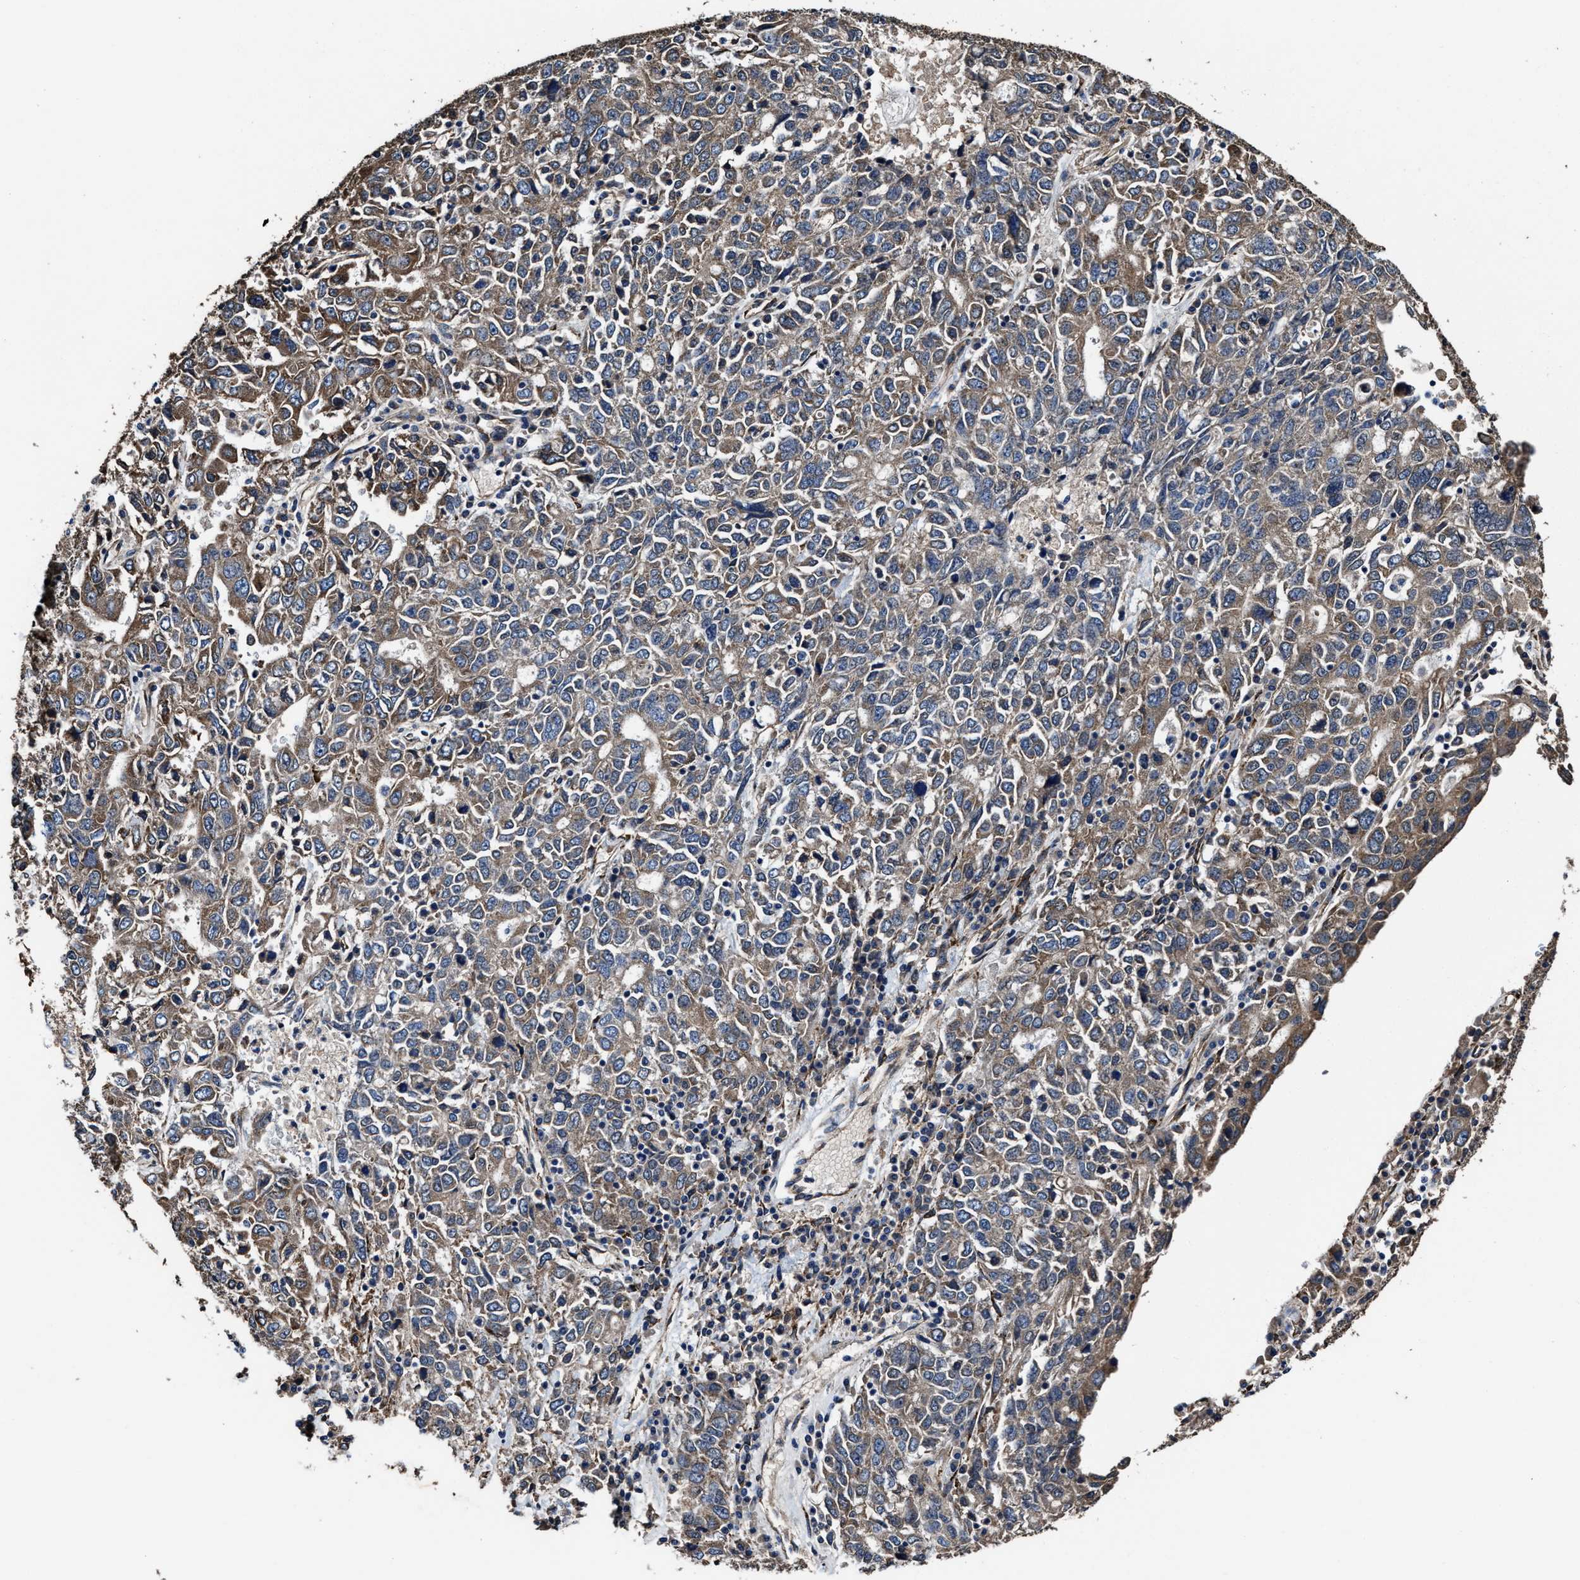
{"staining": {"intensity": "moderate", "quantity": ">75%", "location": "cytoplasmic/membranous"}, "tissue": "ovarian cancer", "cell_type": "Tumor cells", "image_type": "cancer", "snomed": [{"axis": "morphology", "description": "Carcinoma, endometroid"}, {"axis": "topography", "description": "Ovary"}], "caption": "The histopathology image exhibits immunohistochemical staining of ovarian cancer. There is moderate cytoplasmic/membranous expression is seen in about >75% of tumor cells. The protein of interest is stained brown, and the nuclei are stained in blue (DAB IHC with brightfield microscopy, high magnification).", "gene": "IDNK", "patient": {"sex": "female", "age": 62}}